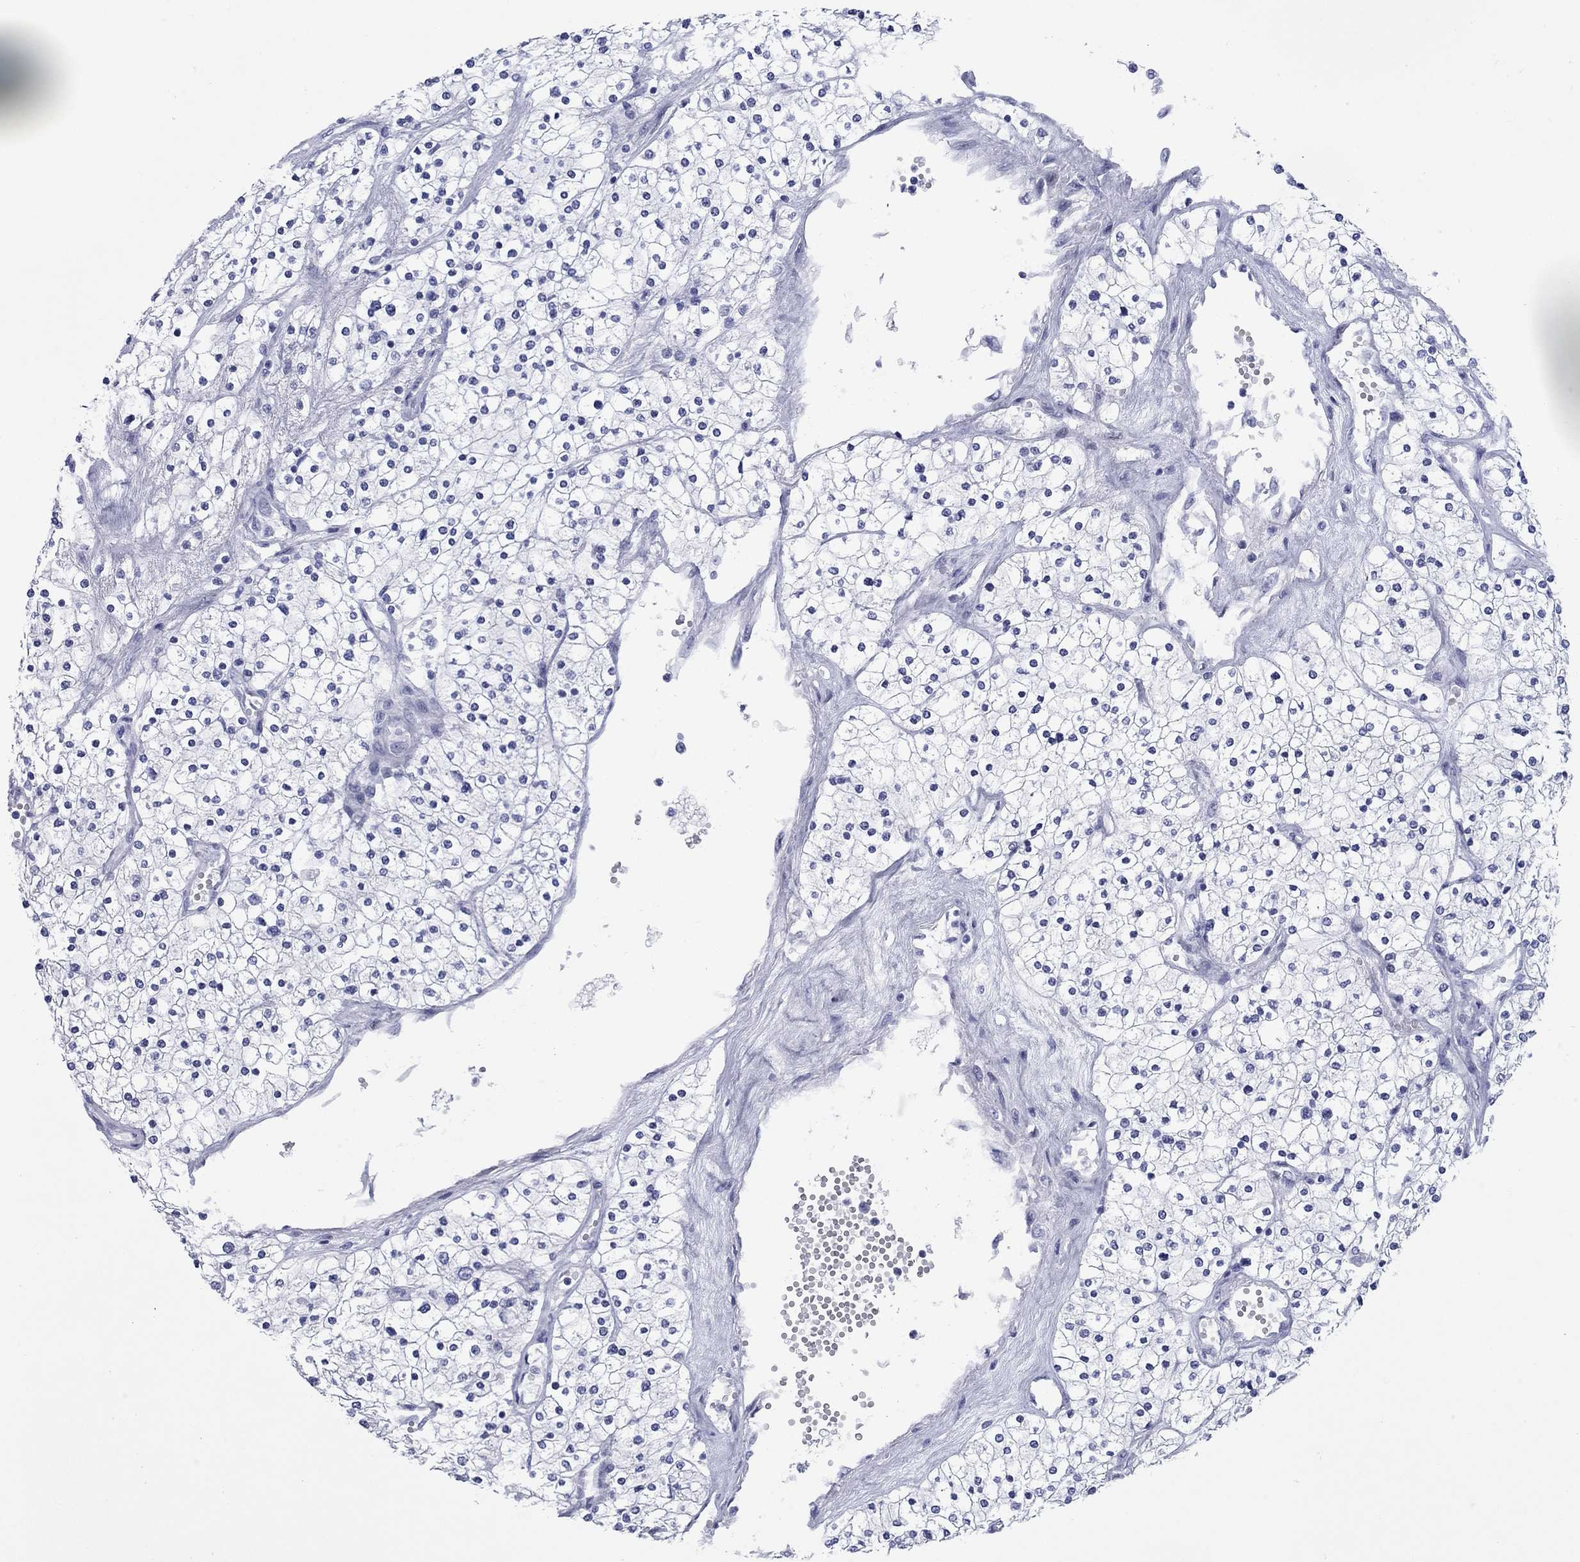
{"staining": {"intensity": "negative", "quantity": "none", "location": "none"}, "tissue": "renal cancer", "cell_type": "Tumor cells", "image_type": "cancer", "snomed": [{"axis": "morphology", "description": "Adenocarcinoma, NOS"}, {"axis": "topography", "description": "Kidney"}], "caption": "A photomicrograph of human renal adenocarcinoma is negative for staining in tumor cells.", "gene": "CCNA1", "patient": {"sex": "male", "age": 80}}